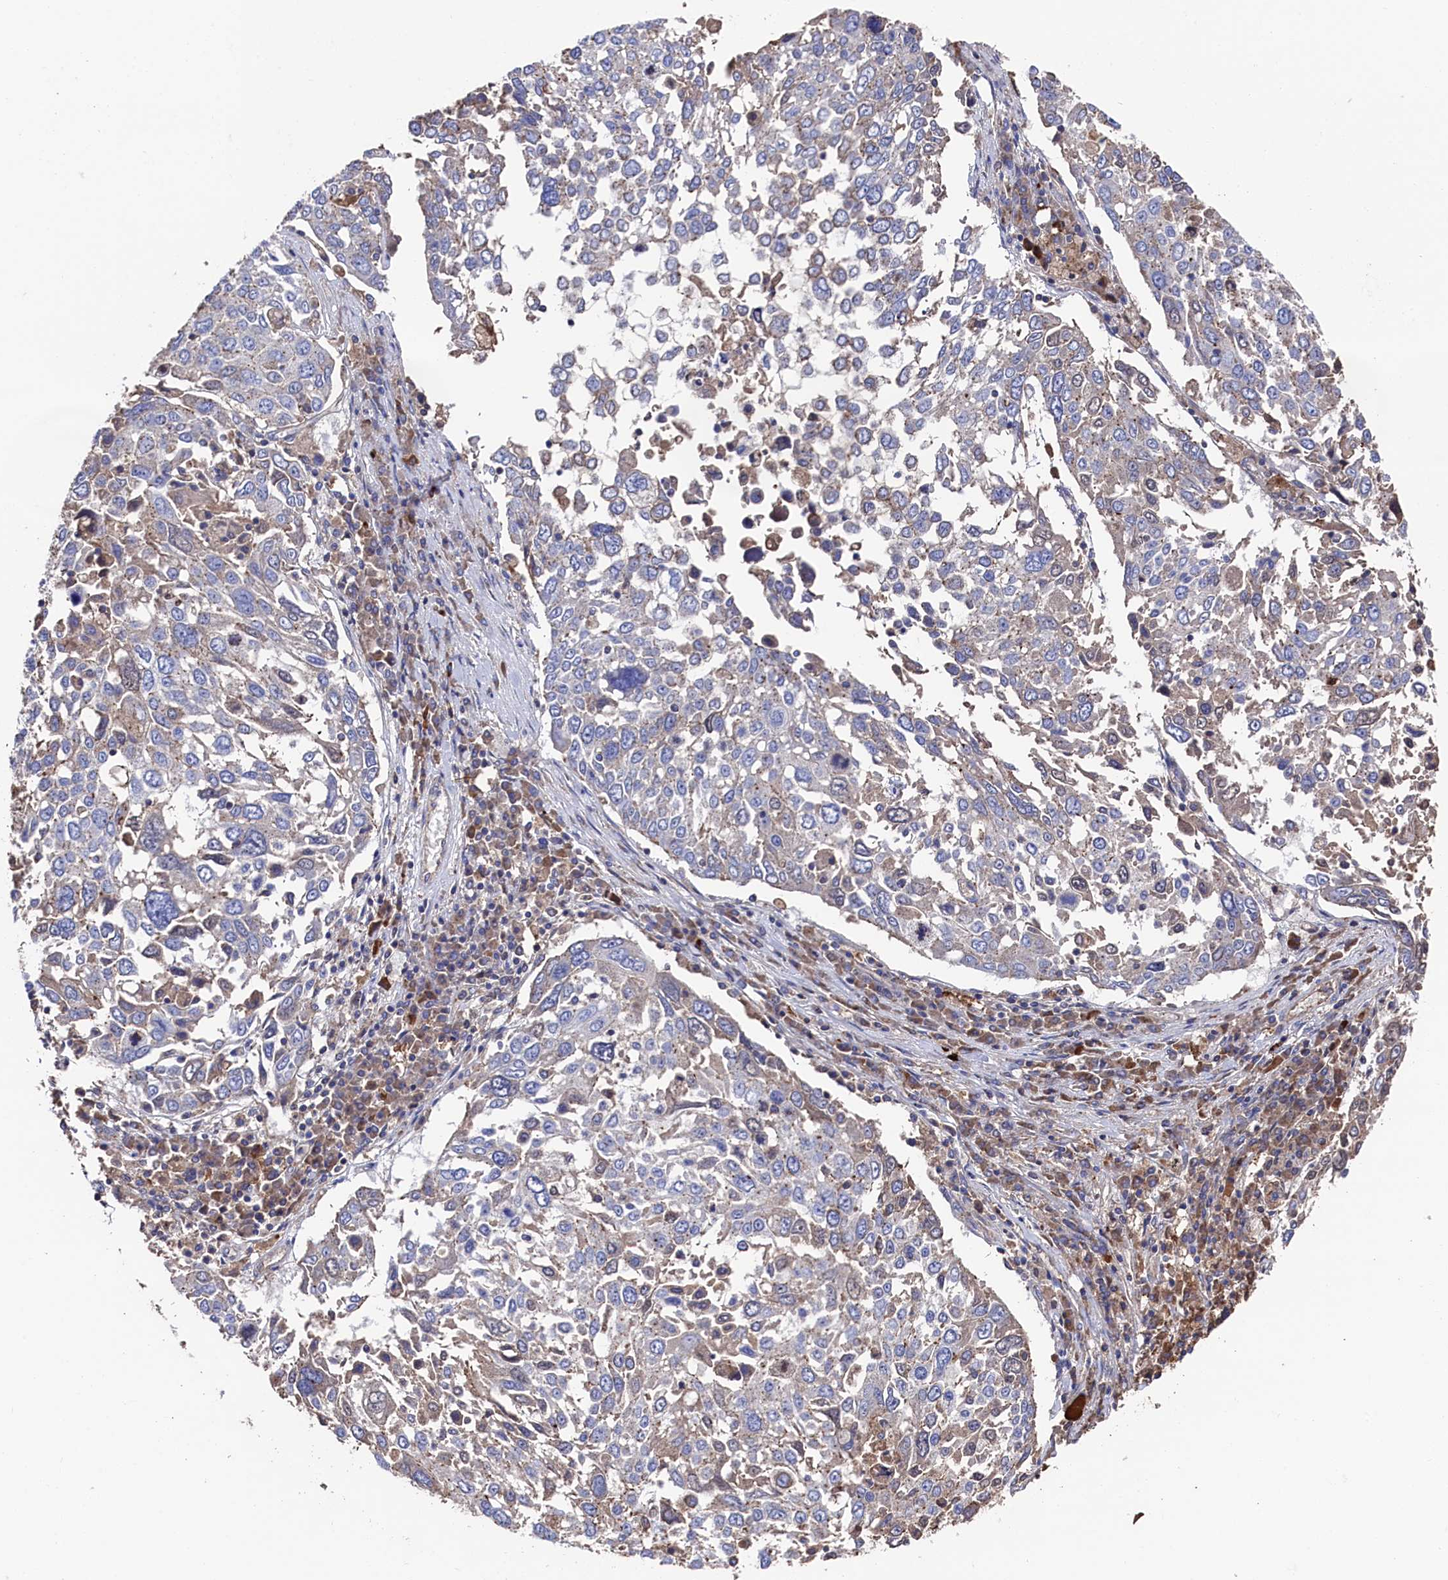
{"staining": {"intensity": "weak", "quantity": "<25%", "location": "cytoplasmic/membranous"}, "tissue": "lung cancer", "cell_type": "Tumor cells", "image_type": "cancer", "snomed": [{"axis": "morphology", "description": "Squamous cell carcinoma, NOS"}, {"axis": "topography", "description": "Lung"}], "caption": "There is no significant staining in tumor cells of lung cancer.", "gene": "TK2", "patient": {"sex": "male", "age": 65}}